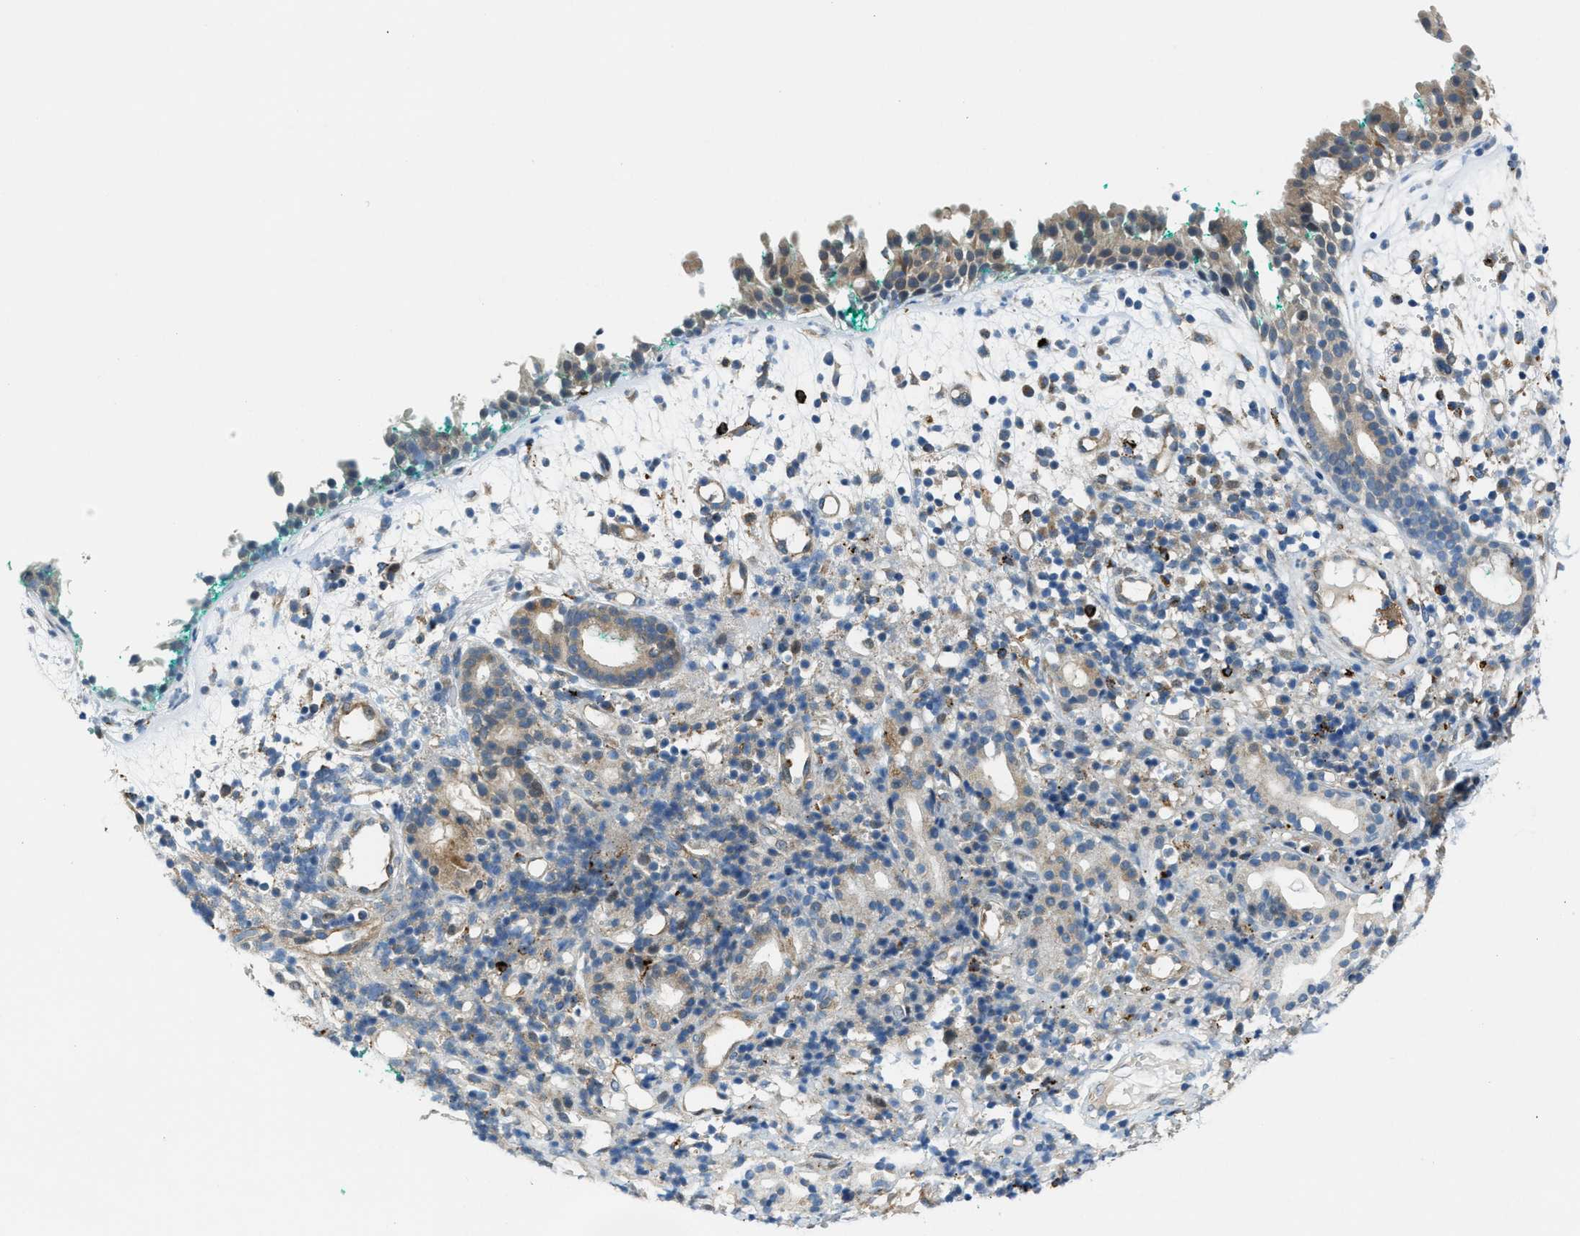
{"staining": {"intensity": "weak", "quantity": "25%-75%", "location": "cytoplasmic/membranous"}, "tissue": "nasopharynx", "cell_type": "Respiratory epithelial cells", "image_type": "normal", "snomed": [{"axis": "morphology", "description": "Normal tissue, NOS"}, {"axis": "morphology", "description": "Basal cell carcinoma"}, {"axis": "topography", "description": "Cartilage tissue"}, {"axis": "topography", "description": "Nasopharynx"}, {"axis": "topography", "description": "Oral tissue"}], "caption": "A histopathology image of human nasopharynx stained for a protein shows weak cytoplasmic/membranous brown staining in respiratory epithelial cells. The staining is performed using DAB (3,3'-diaminobenzidine) brown chromogen to label protein expression. The nuclei are counter-stained blue using hematoxylin.", "gene": "KLHDC10", "patient": {"sex": "female", "age": 77}}